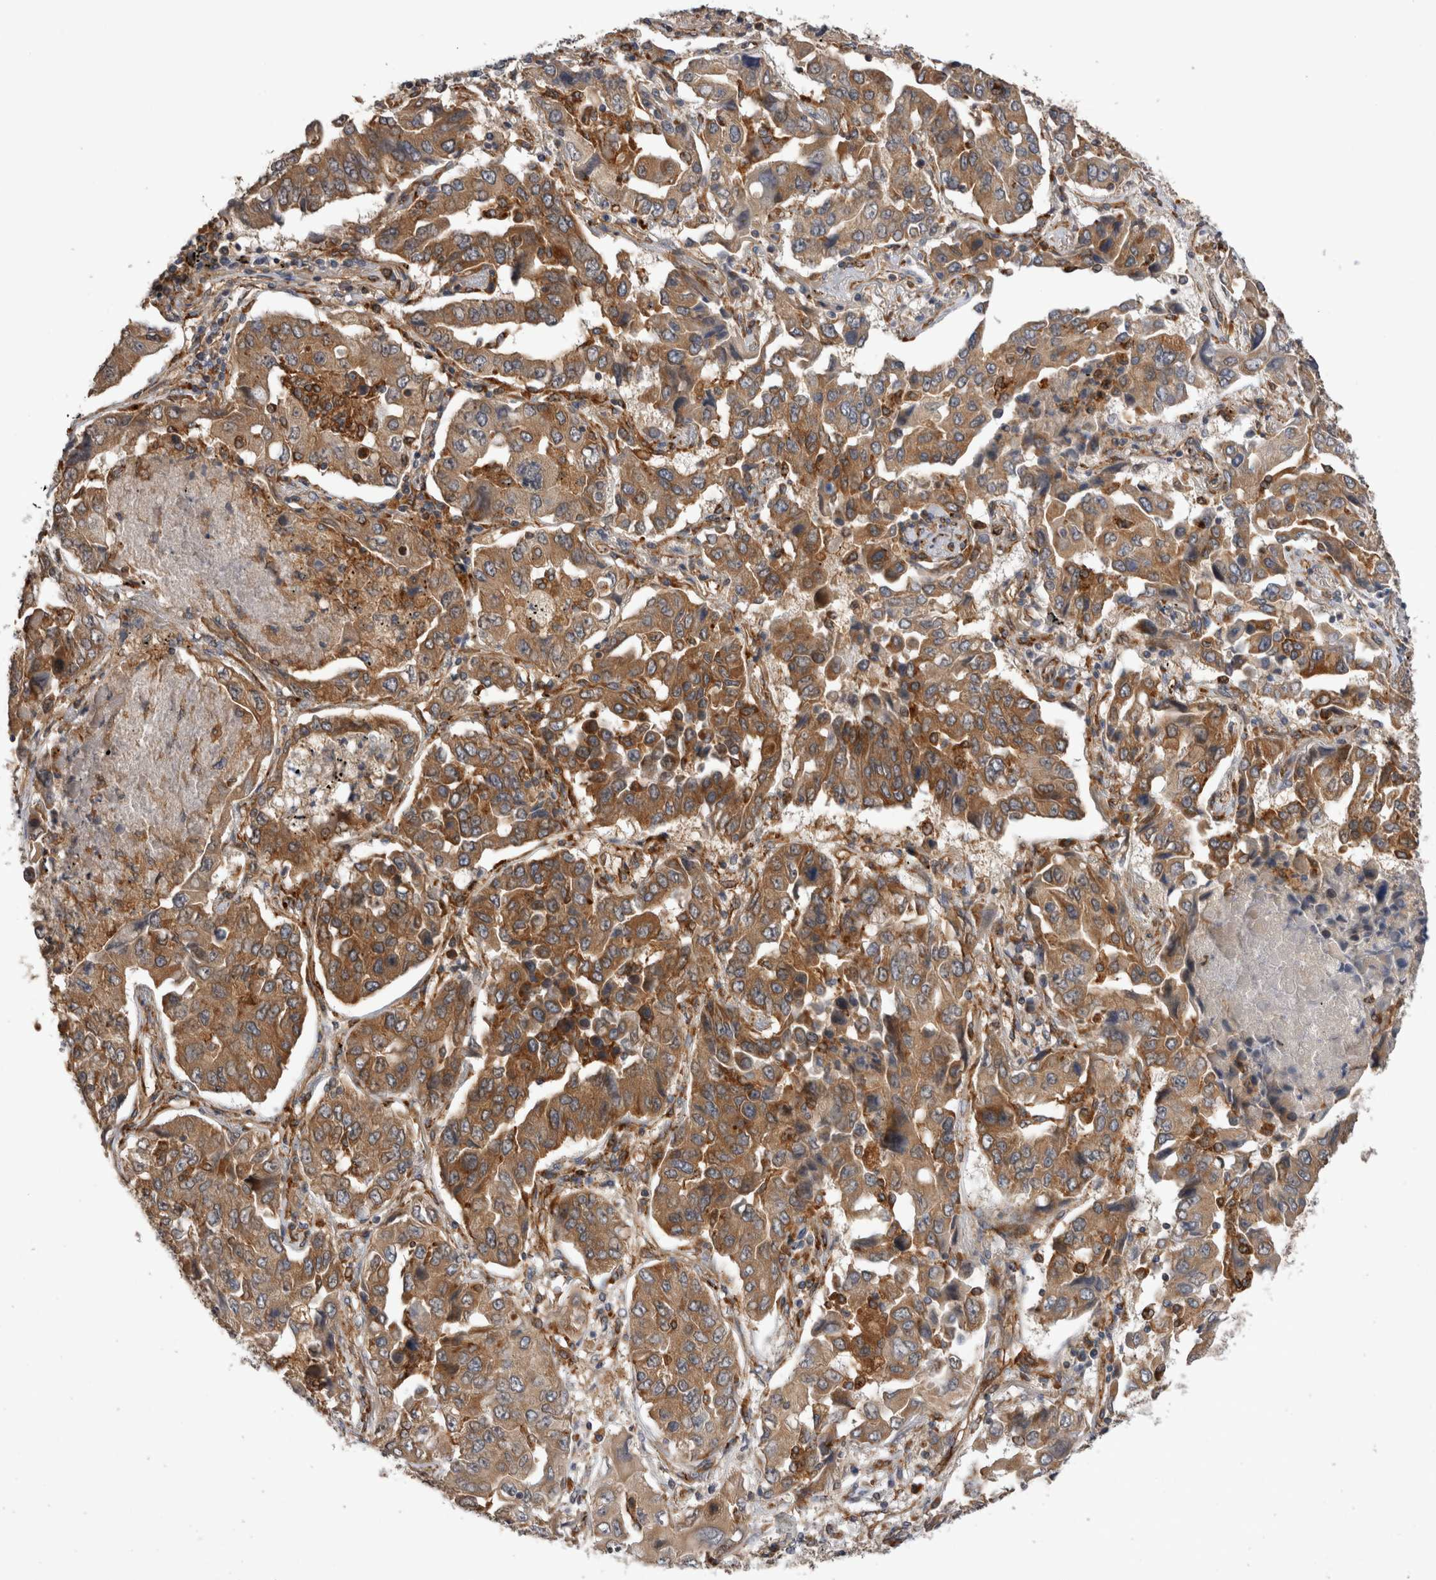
{"staining": {"intensity": "moderate", "quantity": ">75%", "location": "cytoplasmic/membranous"}, "tissue": "lung cancer", "cell_type": "Tumor cells", "image_type": "cancer", "snomed": [{"axis": "morphology", "description": "Adenocarcinoma, NOS"}, {"axis": "topography", "description": "Lung"}], "caption": "The histopathology image displays staining of lung cancer, revealing moderate cytoplasmic/membranous protein positivity (brown color) within tumor cells.", "gene": "BNIP2", "patient": {"sex": "female", "age": 65}}